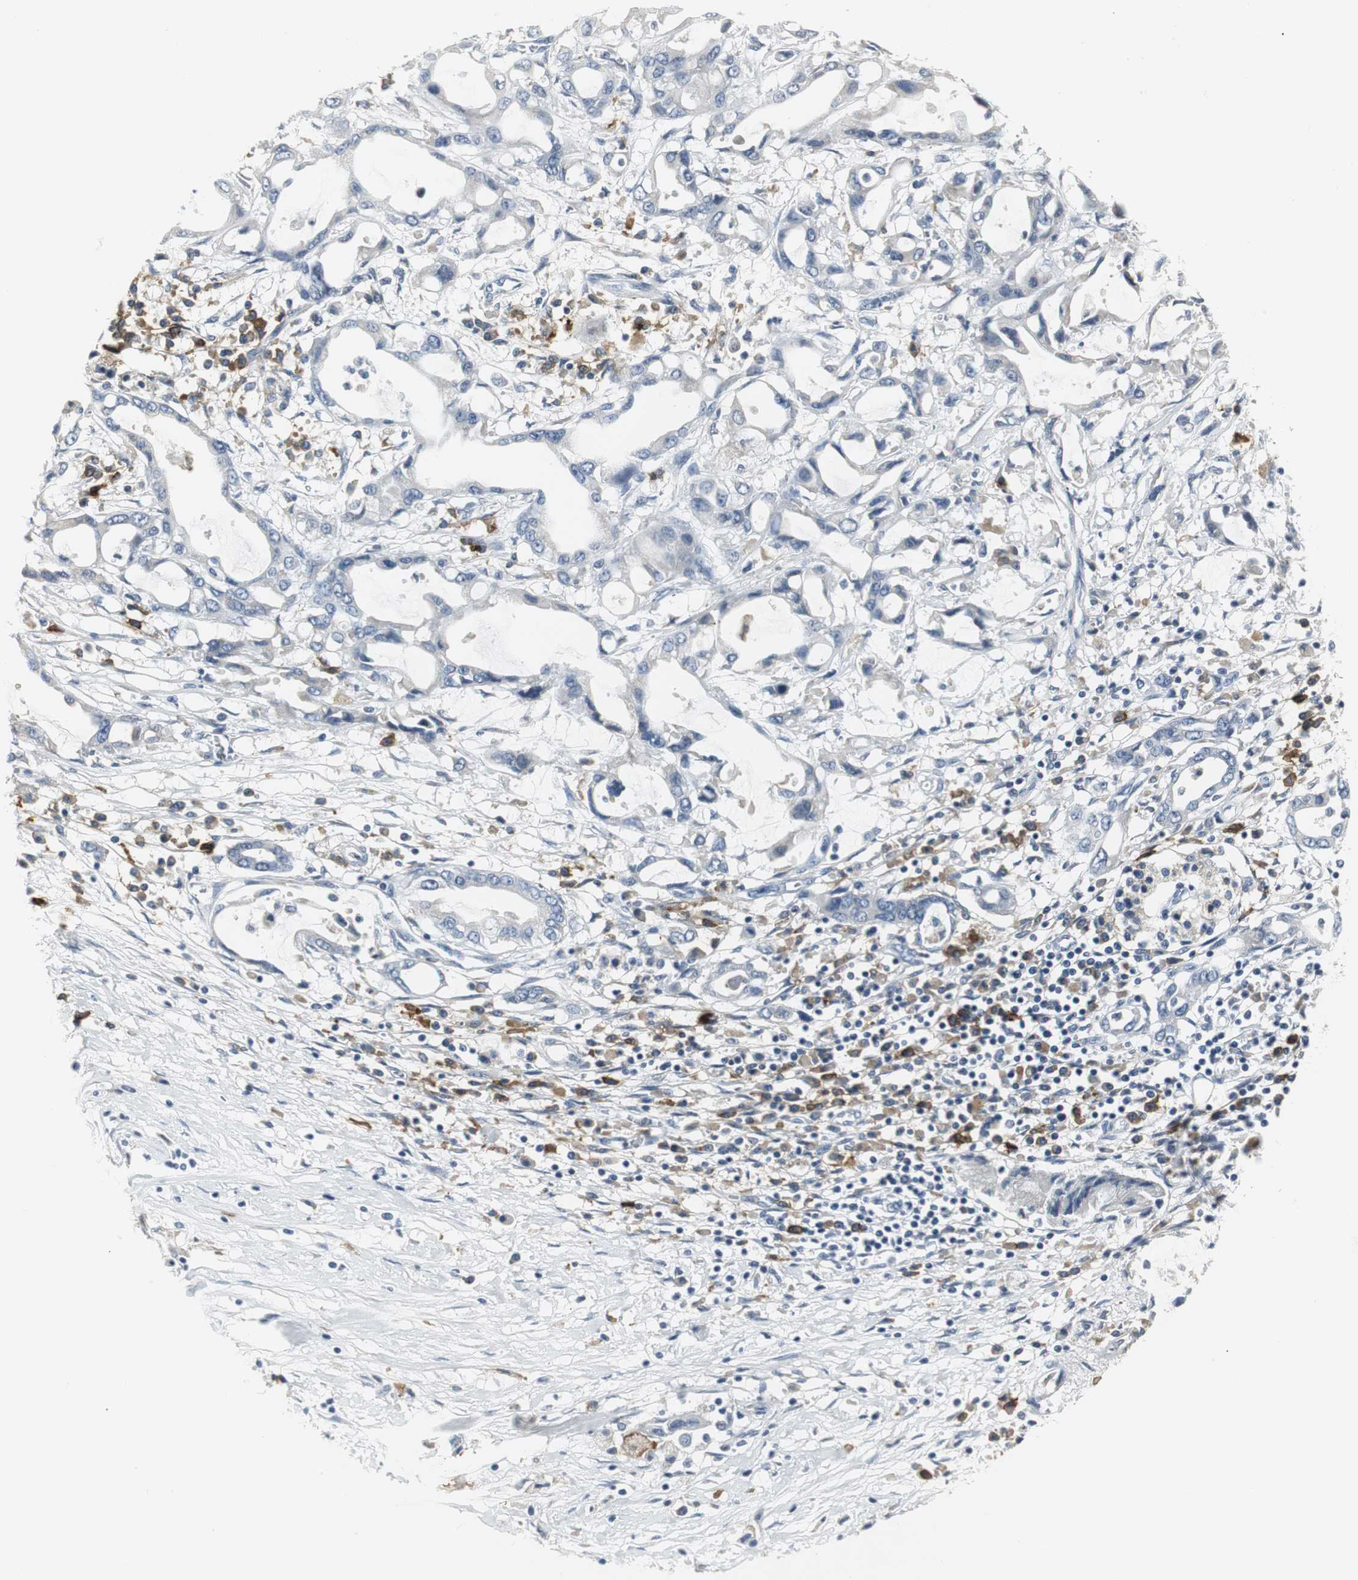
{"staining": {"intensity": "negative", "quantity": "none", "location": "none"}, "tissue": "pancreatic cancer", "cell_type": "Tumor cells", "image_type": "cancer", "snomed": [{"axis": "morphology", "description": "Adenocarcinoma, NOS"}, {"axis": "topography", "description": "Pancreas"}], "caption": "Histopathology image shows no protein positivity in tumor cells of pancreatic adenocarcinoma tissue.", "gene": "SLC2A5", "patient": {"sex": "female", "age": 57}}